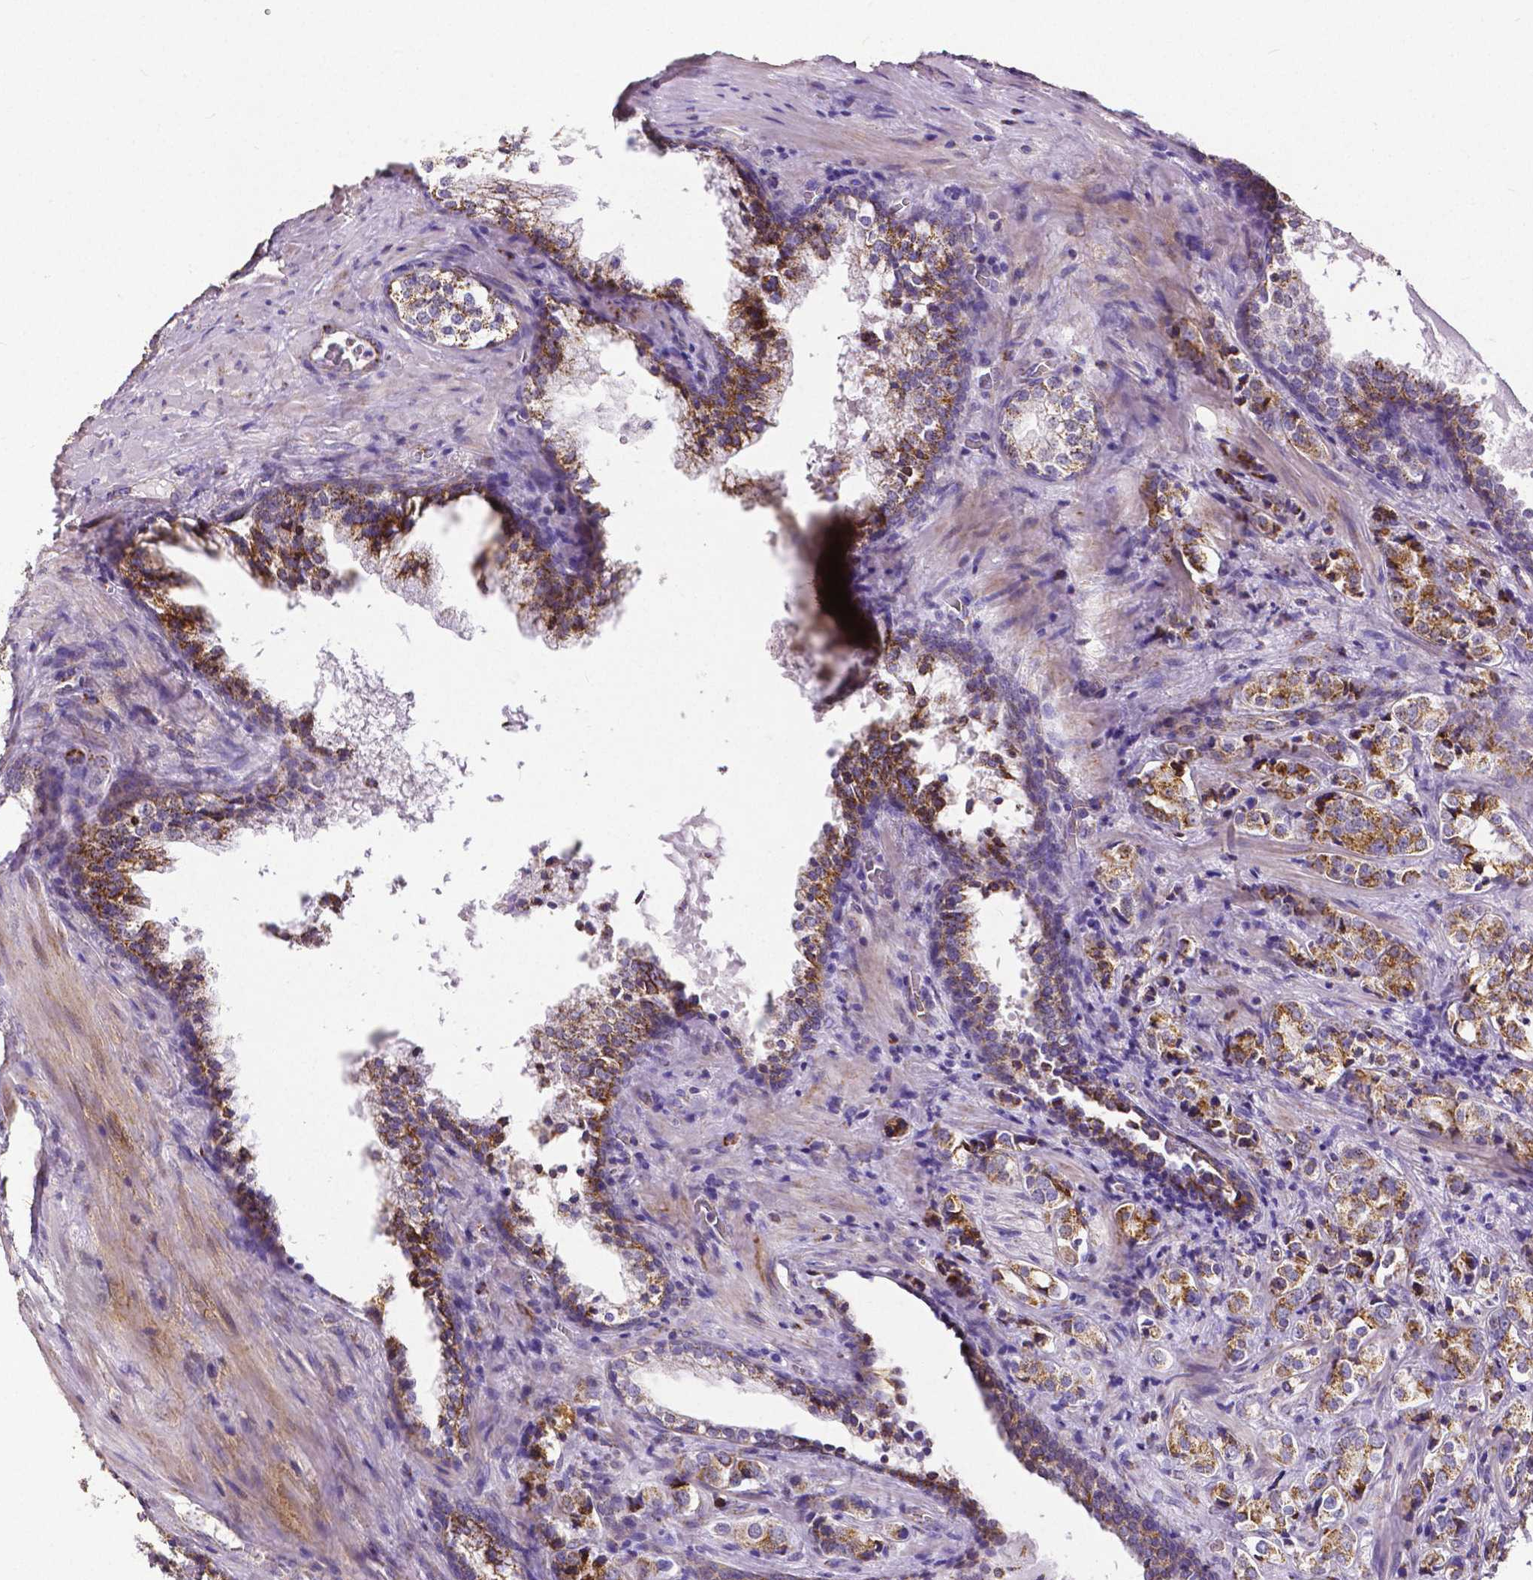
{"staining": {"intensity": "moderate", "quantity": ">75%", "location": "cytoplasmic/membranous"}, "tissue": "prostate cancer", "cell_type": "Tumor cells", "image_type": "cancer", "snomed": [{"axis": "morphology", "description": "Adenocarcinoma, NOS"}, {"axis": "topography", "description": "Prostate and seminal vesicle, NOS"}], "caption": "Immunohistochemical staining of human prostate cancer exhibits medium levels of moderate cytoplasmic/membranous protein positivity in approximately >75% of tumor cells.", "gene": "MACC1", "patient": {"sex": "male", "age": 63}}